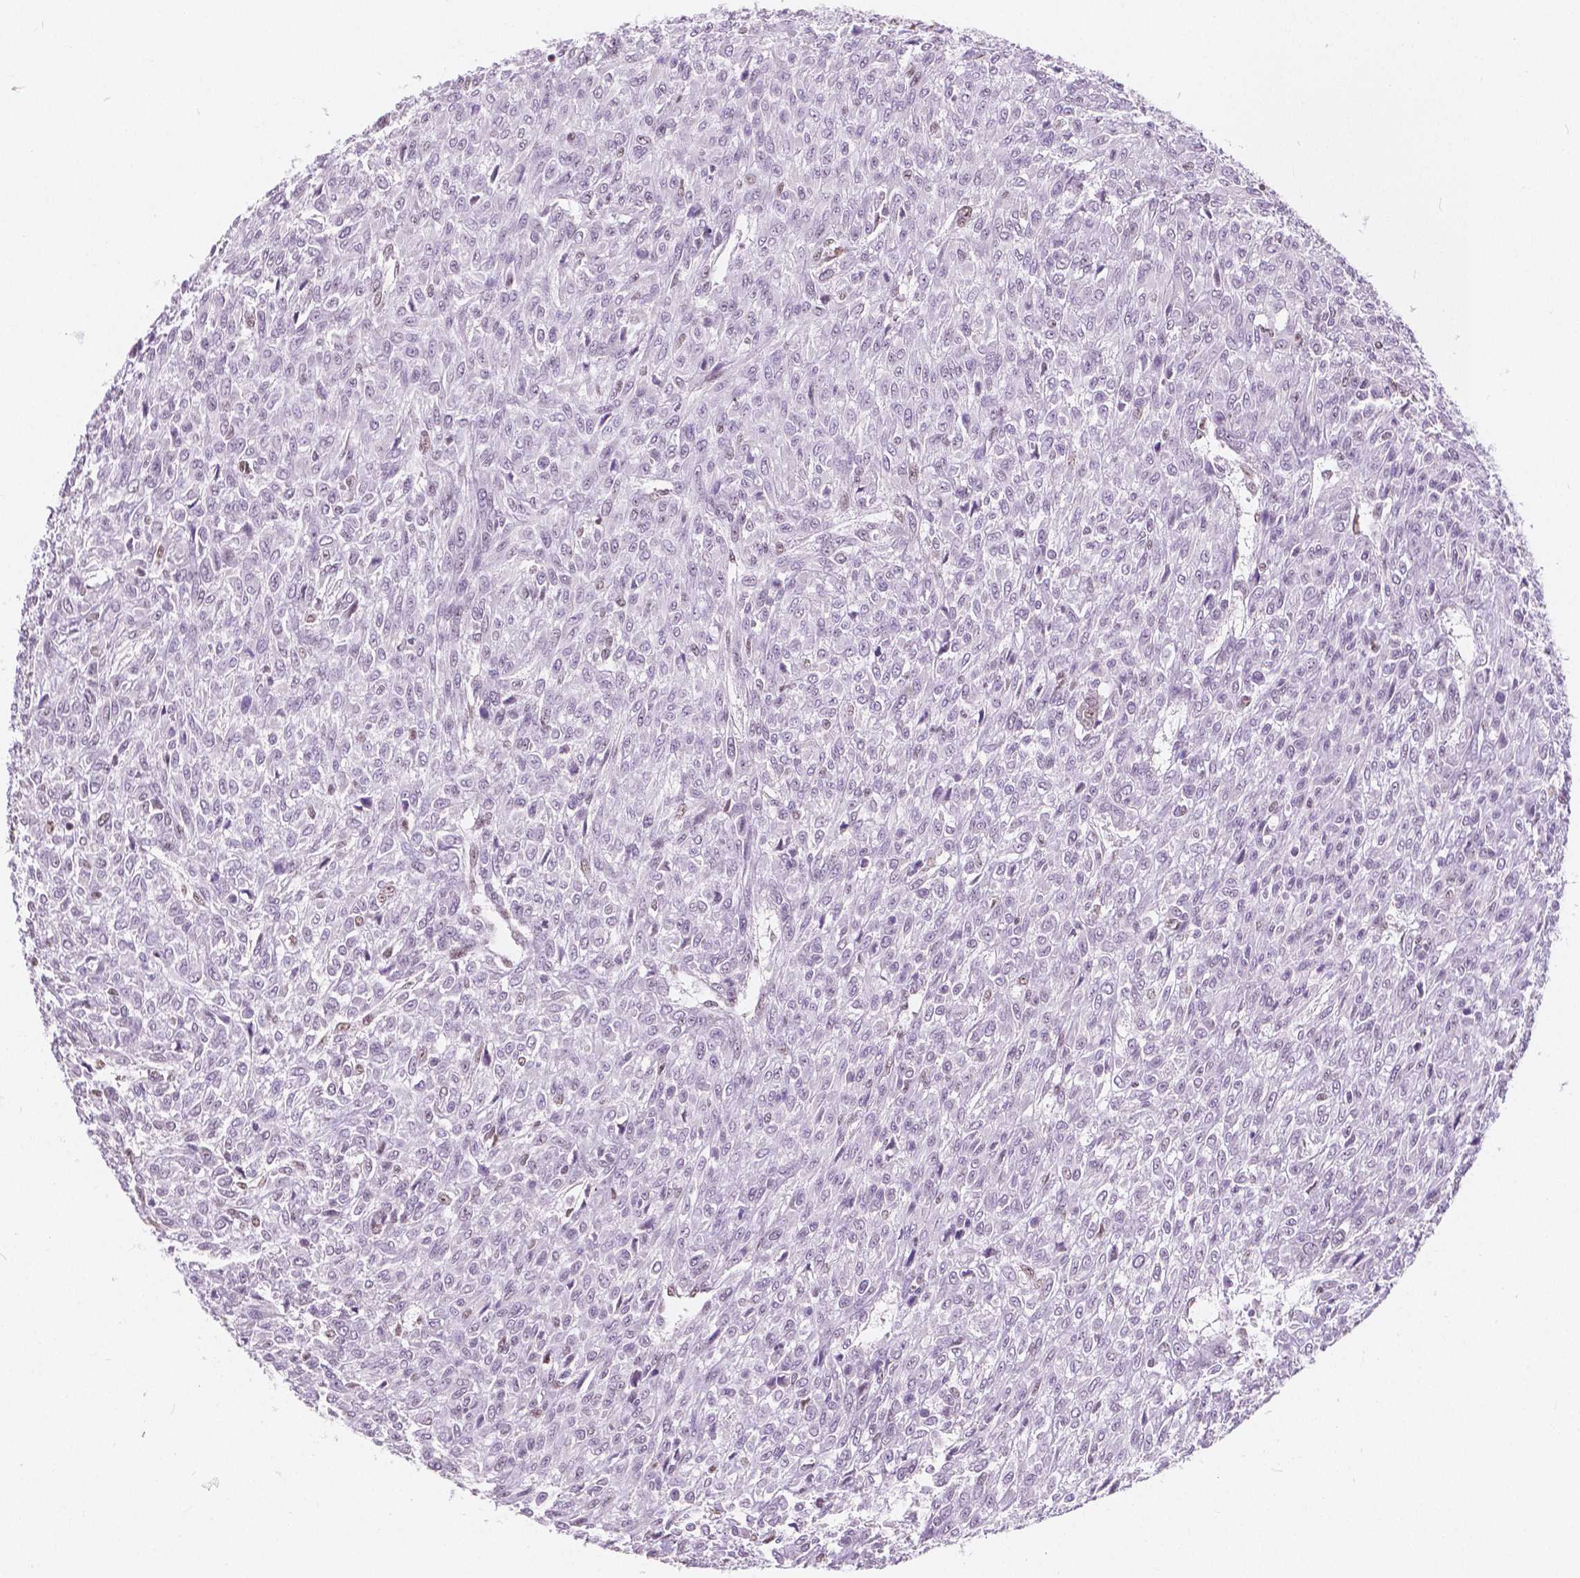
{"staining": {"intensity": "negative", "quantity": "none", "location": "none"}, "tissue": "renal cancer", "cell_type": "Tumor cells", "image_type": "cancer", "snomed": [{"axis": "morphology", "description": "Adenocarcinoma, NOS"}, {"axis": "topography", "description": "Kidney"}], "caption": "Immunohistochemical staining of human renal cancer exhibits no significant positivity in tumor cells.", "gene": "NOLC1", "patient": {"sex": "male", "age": 58}}